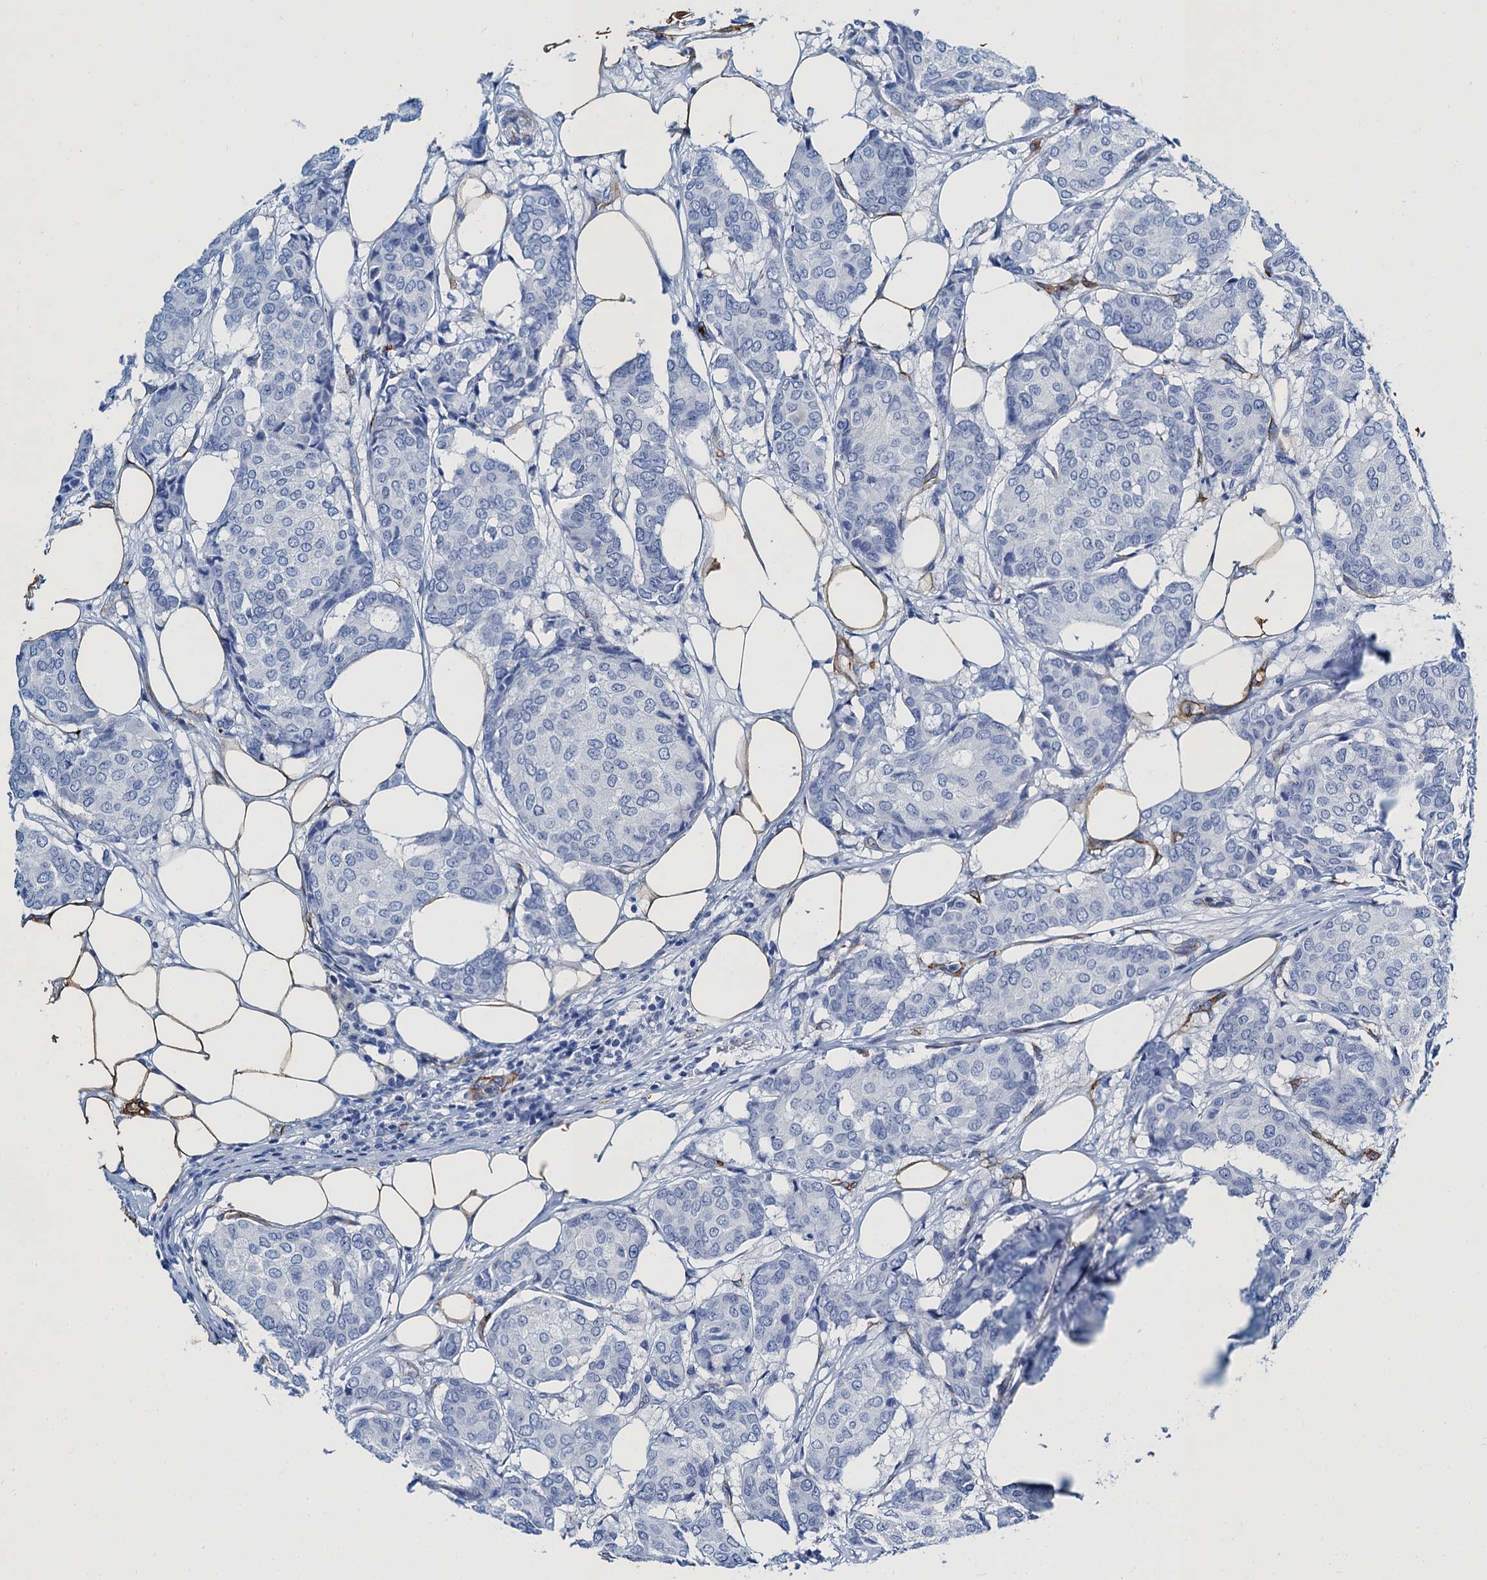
{"staining": {"intensity": "negative", "quantity": "none", "location": "none"}, "tissue": "breast cancer", "cell_type": "Tumor cells", "image_type": "cancer", "snomed": [{"axis": "morphology", "description": "Duct carcinoma"}, {"axis": "topography", "description": "Breast"}], "caption": "Immunohistochemistry of human infiltrating ductal carcinoma (breast) exhibits no positivity in tumor cells. (Immunohistochemistry (ihc), brightfield microscopy, high magnification).", "gene": "CAVIN2", "patient": {"sex": "female", "age": 75}}